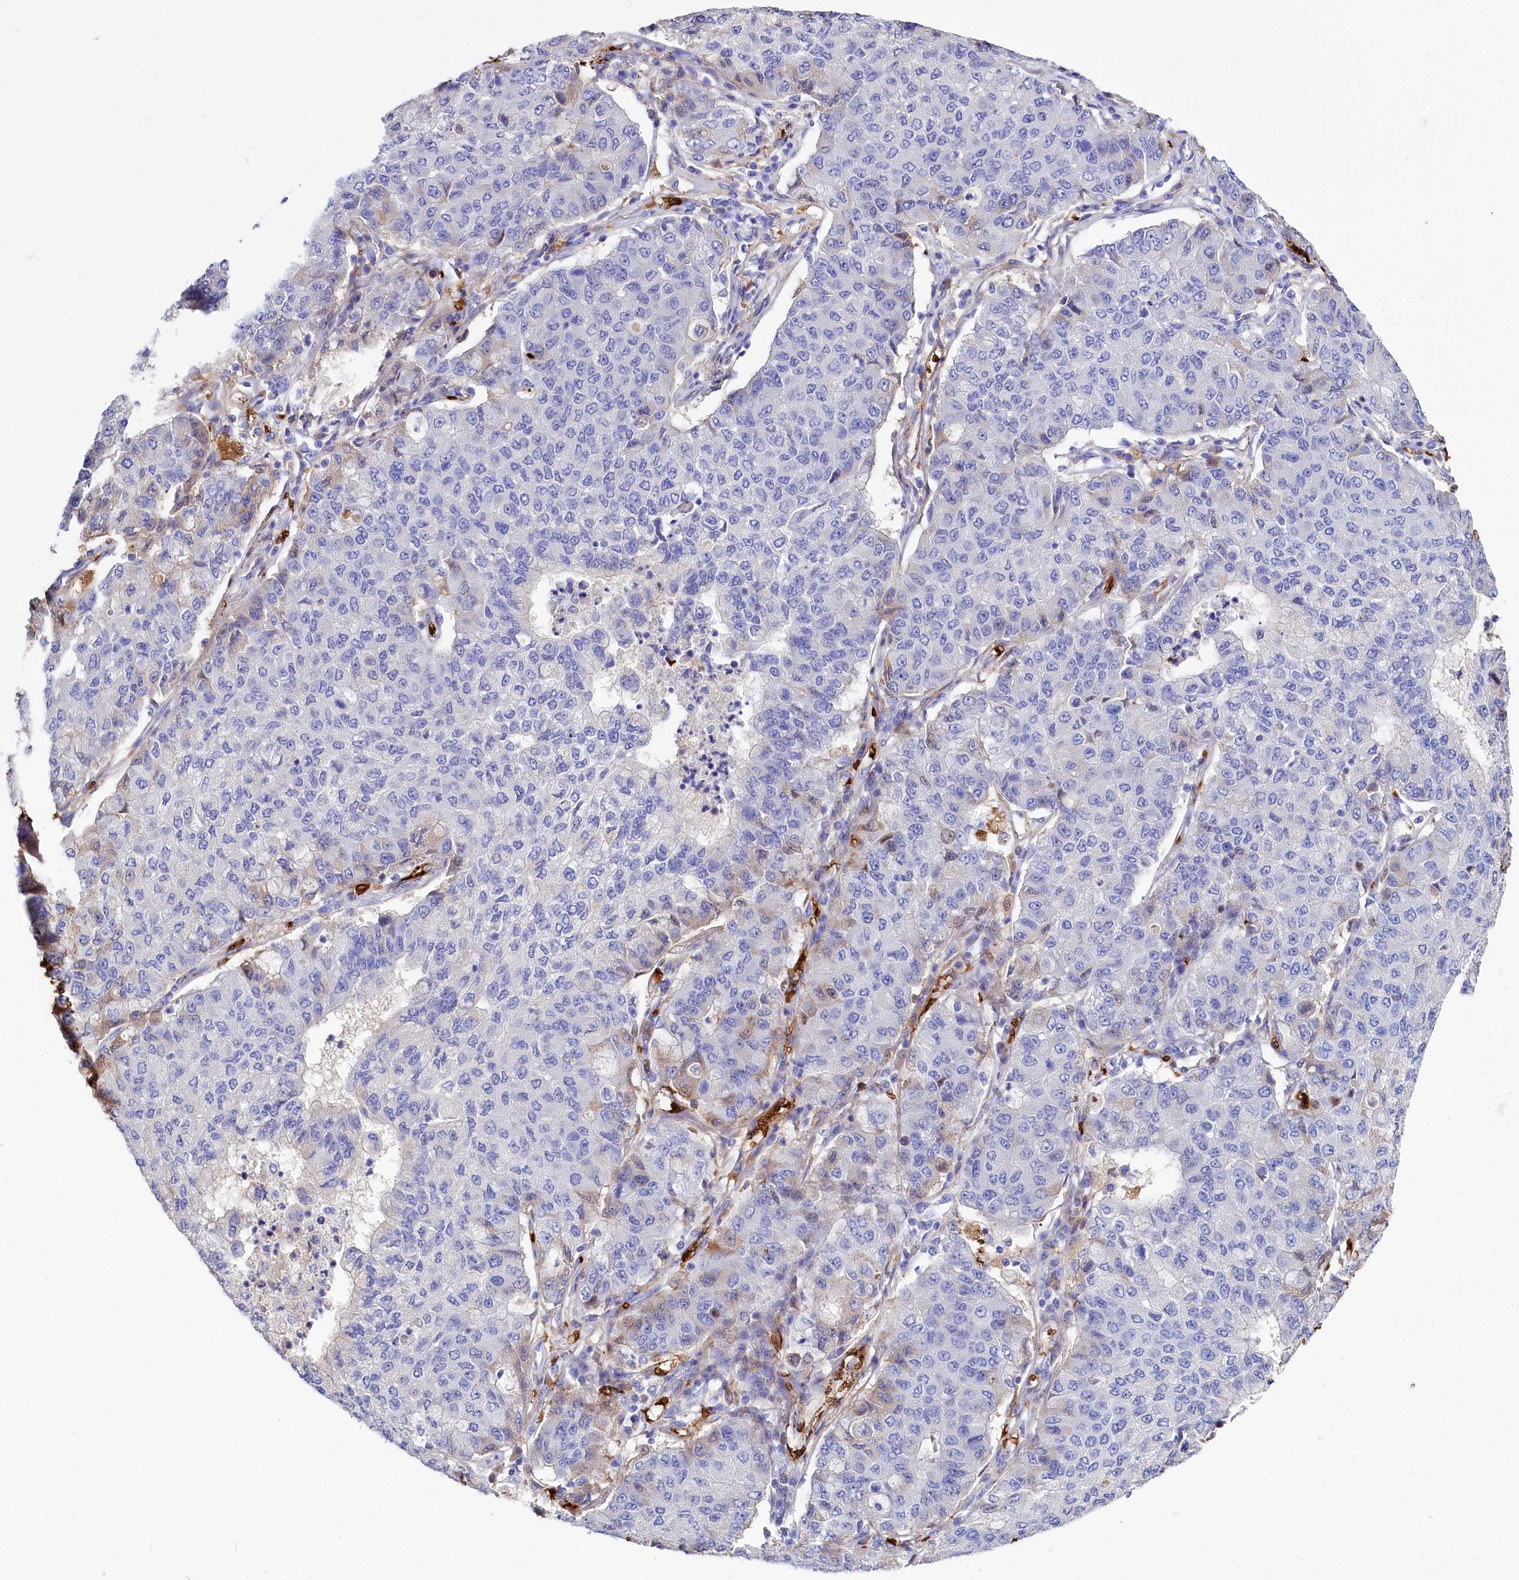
{"staining": {"intensity": "weak", "quantity": "<25%", "location": "nuclear"}, "tissue": "lung cancer", "cell_type": "Tumor cells", "image_type": "cancer", "snomed": [{"axis": "morphology", "description": "Squamous cell carcinoma, NOS"}, {"axis": "topography", "description": "Lung"}], "caption": "IHC histopathology image of neoplastic tissue: lung cancer (squamous cell carcinoma) stained with DAB (3,3'-diaminobenzidine) demonstrates no significant protein staining in tumor cells. Brightfield microscopy of IHC stained with DAB (3,3'-diaminobenzidine) (brown) and hematoxylin (blue), captured at high magnification.", "gene": "RPUSD3", "patient": {"sex": "male", "age": 74}}